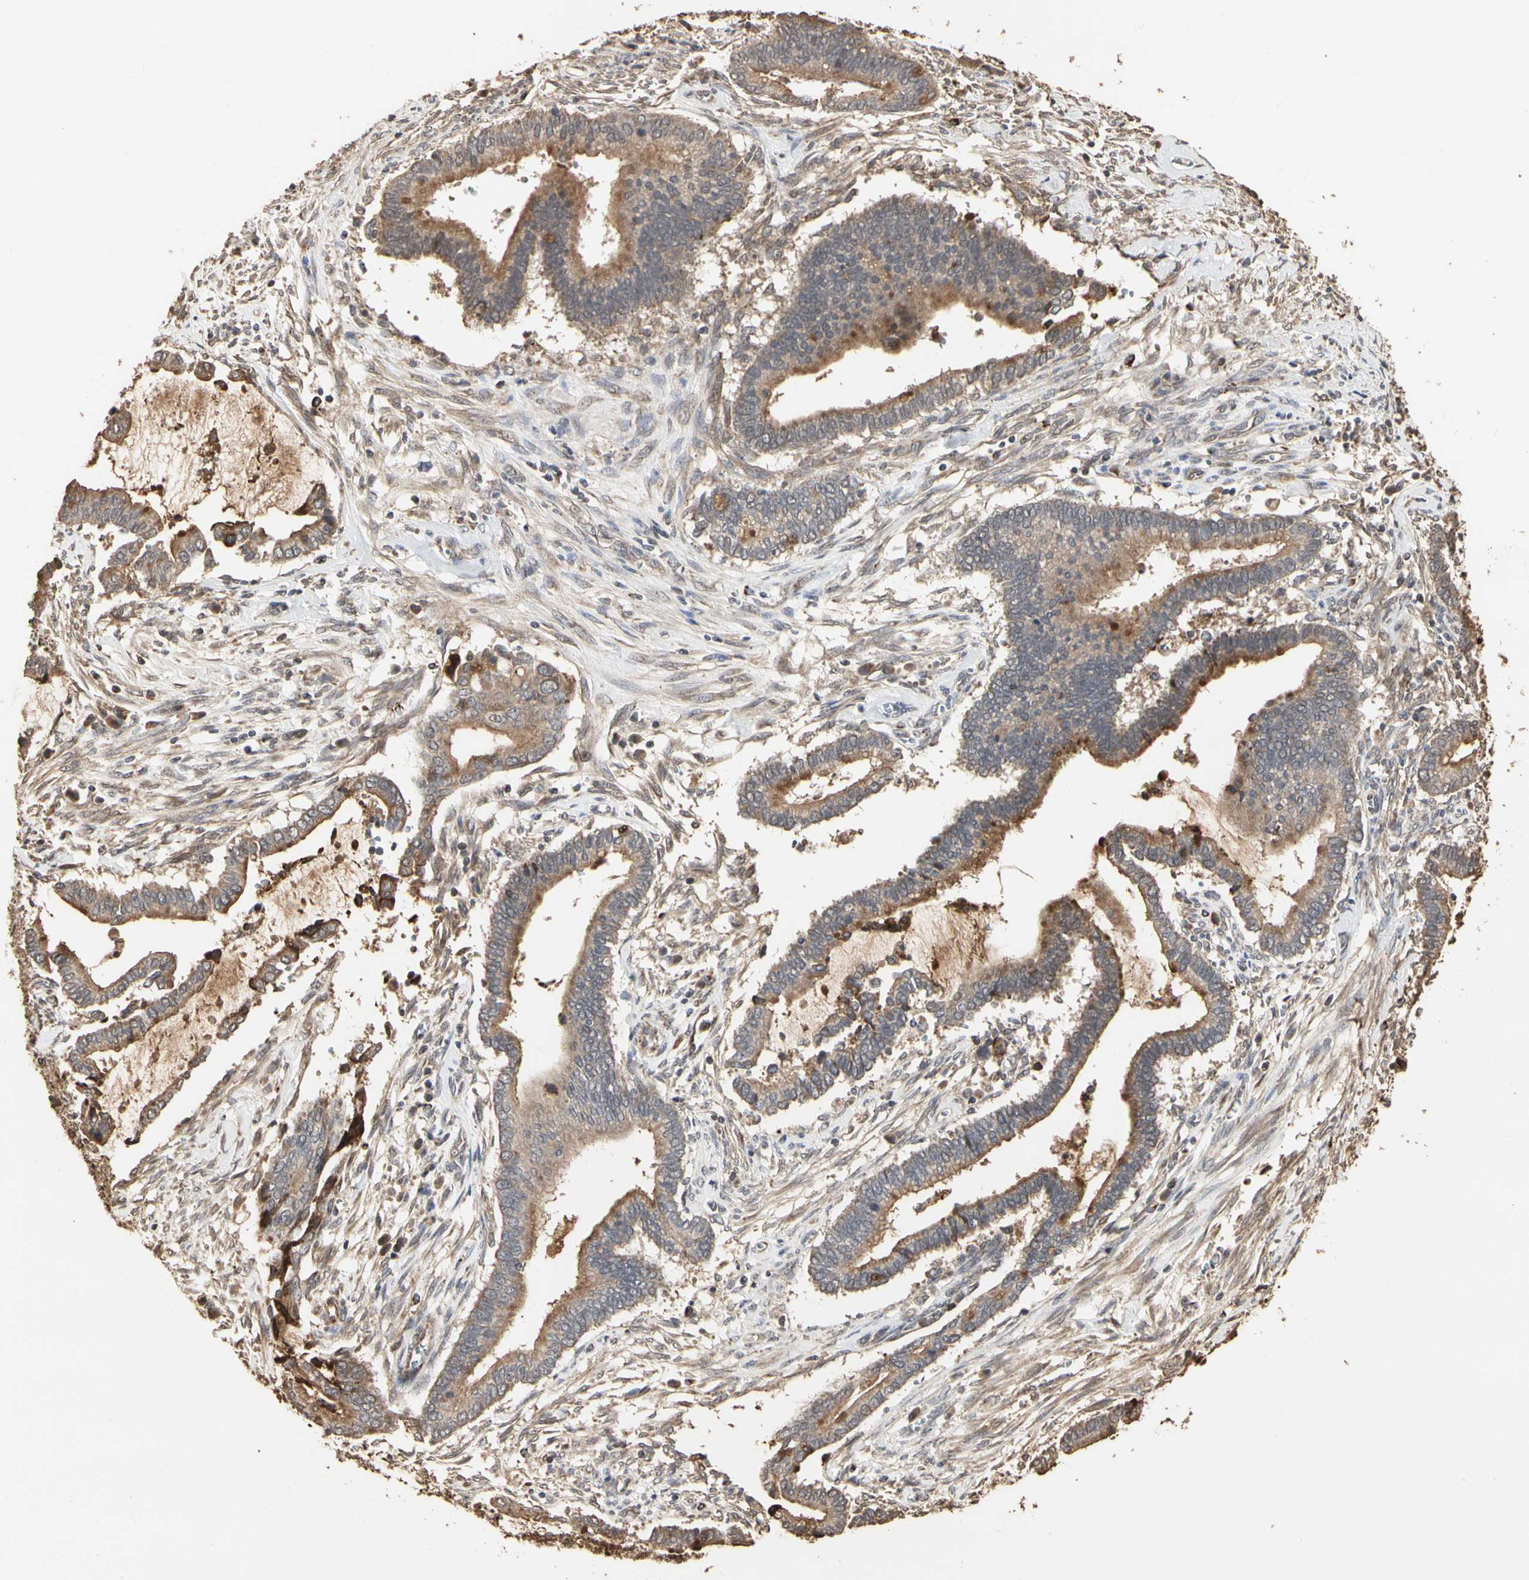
{"staining": {"intensity": "moderate", "quantity": ">75%", "location": "cytoplasmic/membranous"}, "tissue": "cervical cancer", "cell_type": "Tumor cells", "image_type": "cancer", "snomed": [{"axis": "morphology", "description": "Adenocarcinoma, NOS"}, {"axis": "topography", "description": "Cervix"}], "caption": "This is a micrograph of immunohistochemistry (IHC) staining of cervical adenocarcinoma, which shows moderate positivity in the cytoplasmic/membranous of tumor cells.", "gene": "TAOK1", "patient": {"sex": "female", "age": 44}}